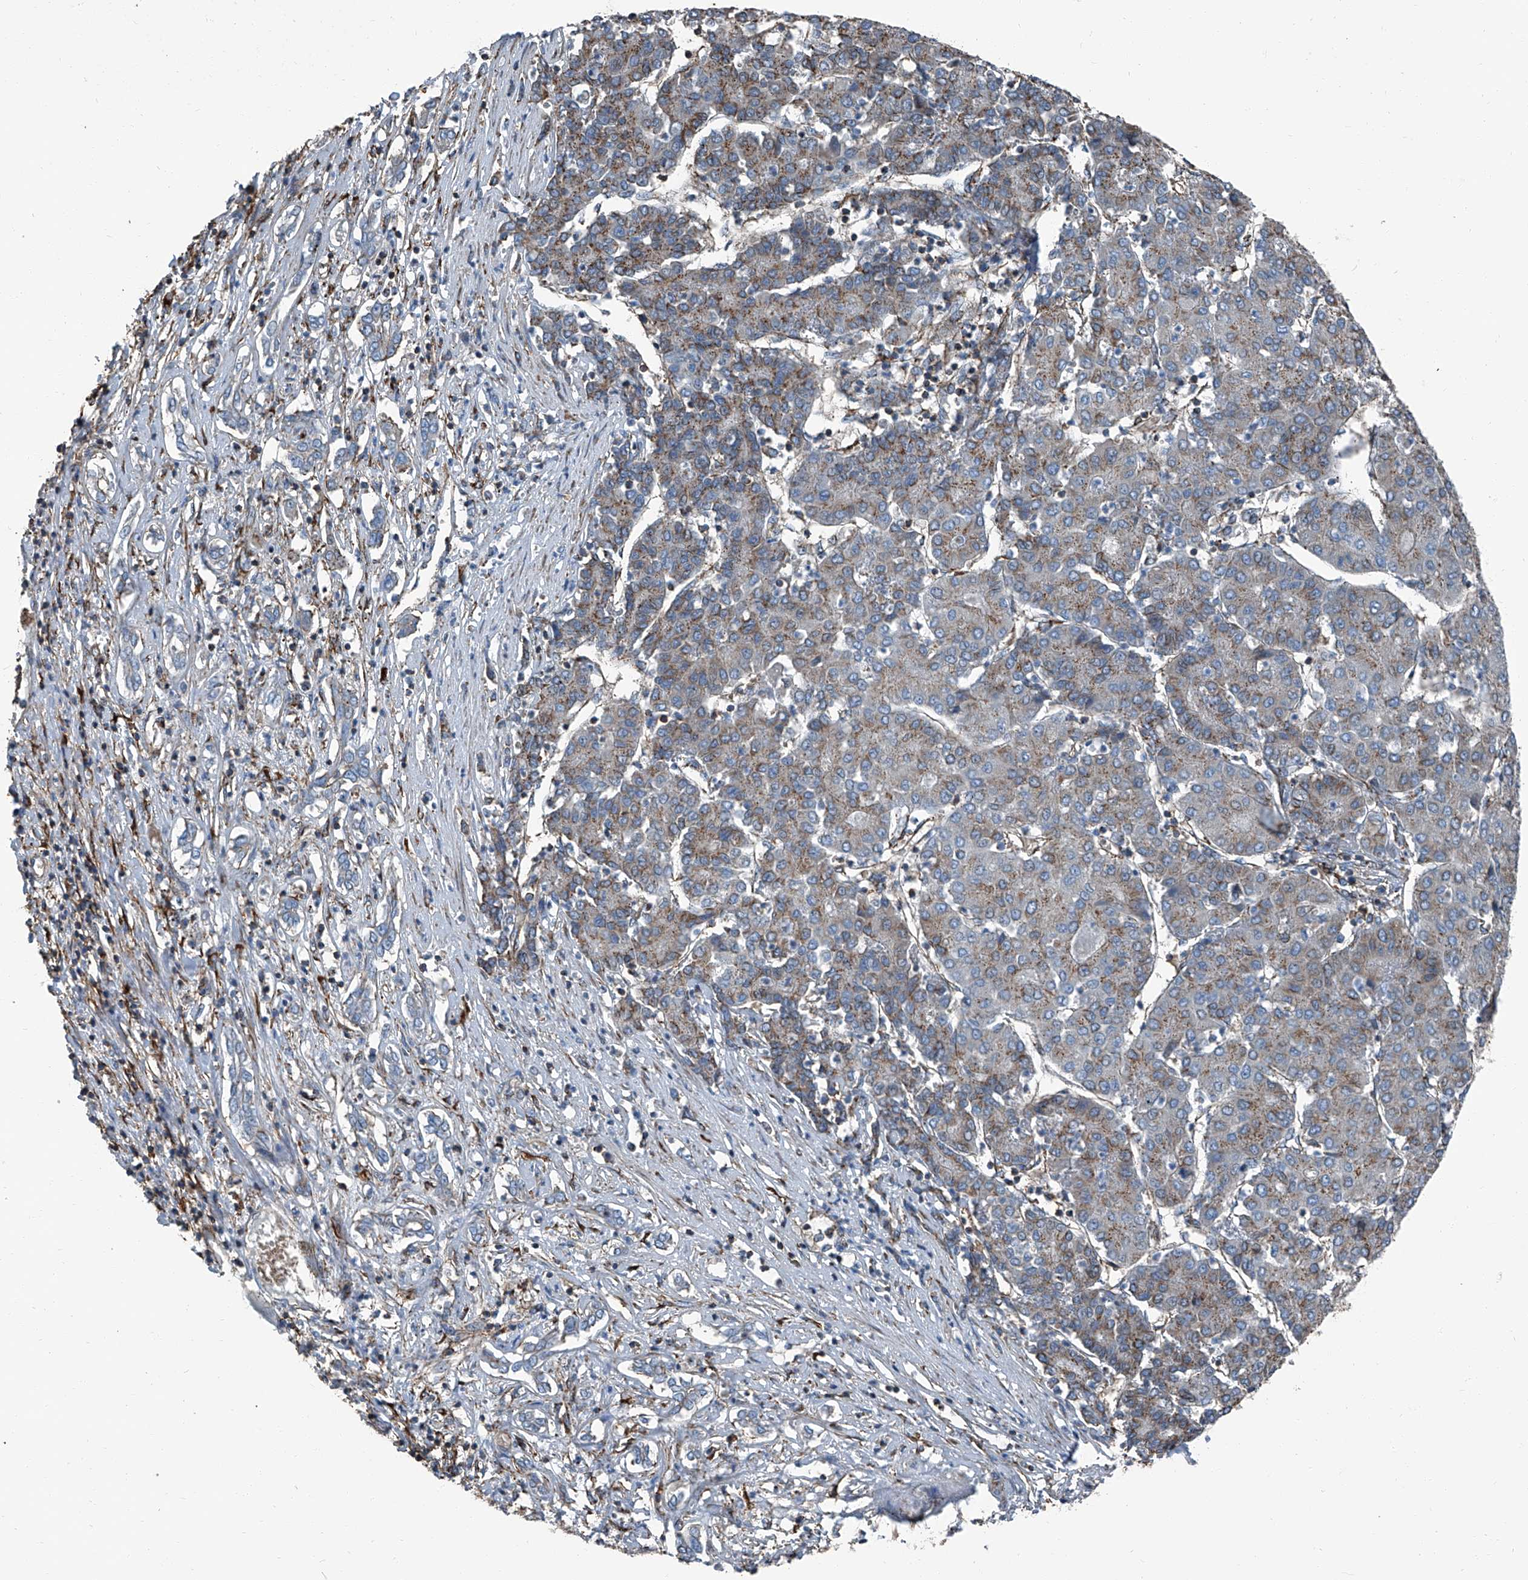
{"staining": {"intensity": "weak", "quantity": ">75%", "location": "cytoplasmic/membranous"}, "tissue": "liver cancer", "cell_type": "Tumor cells", "image_type": "cancer", "snomed": [{"axis": "morphology", "description": "Carcinoma, Hepatocellular, NOS"}, {"axis": "topography", "description": "Liver"}], "caption": "Liver hepatocellular carcinoma tissue displays weak cytoplasmic/membranous positivity in approximately >75% of tumor cells, visualized by immunohistochemistry.", "gene": "SEPTIN7", "patient": {"sex": "male", "age": 65}}